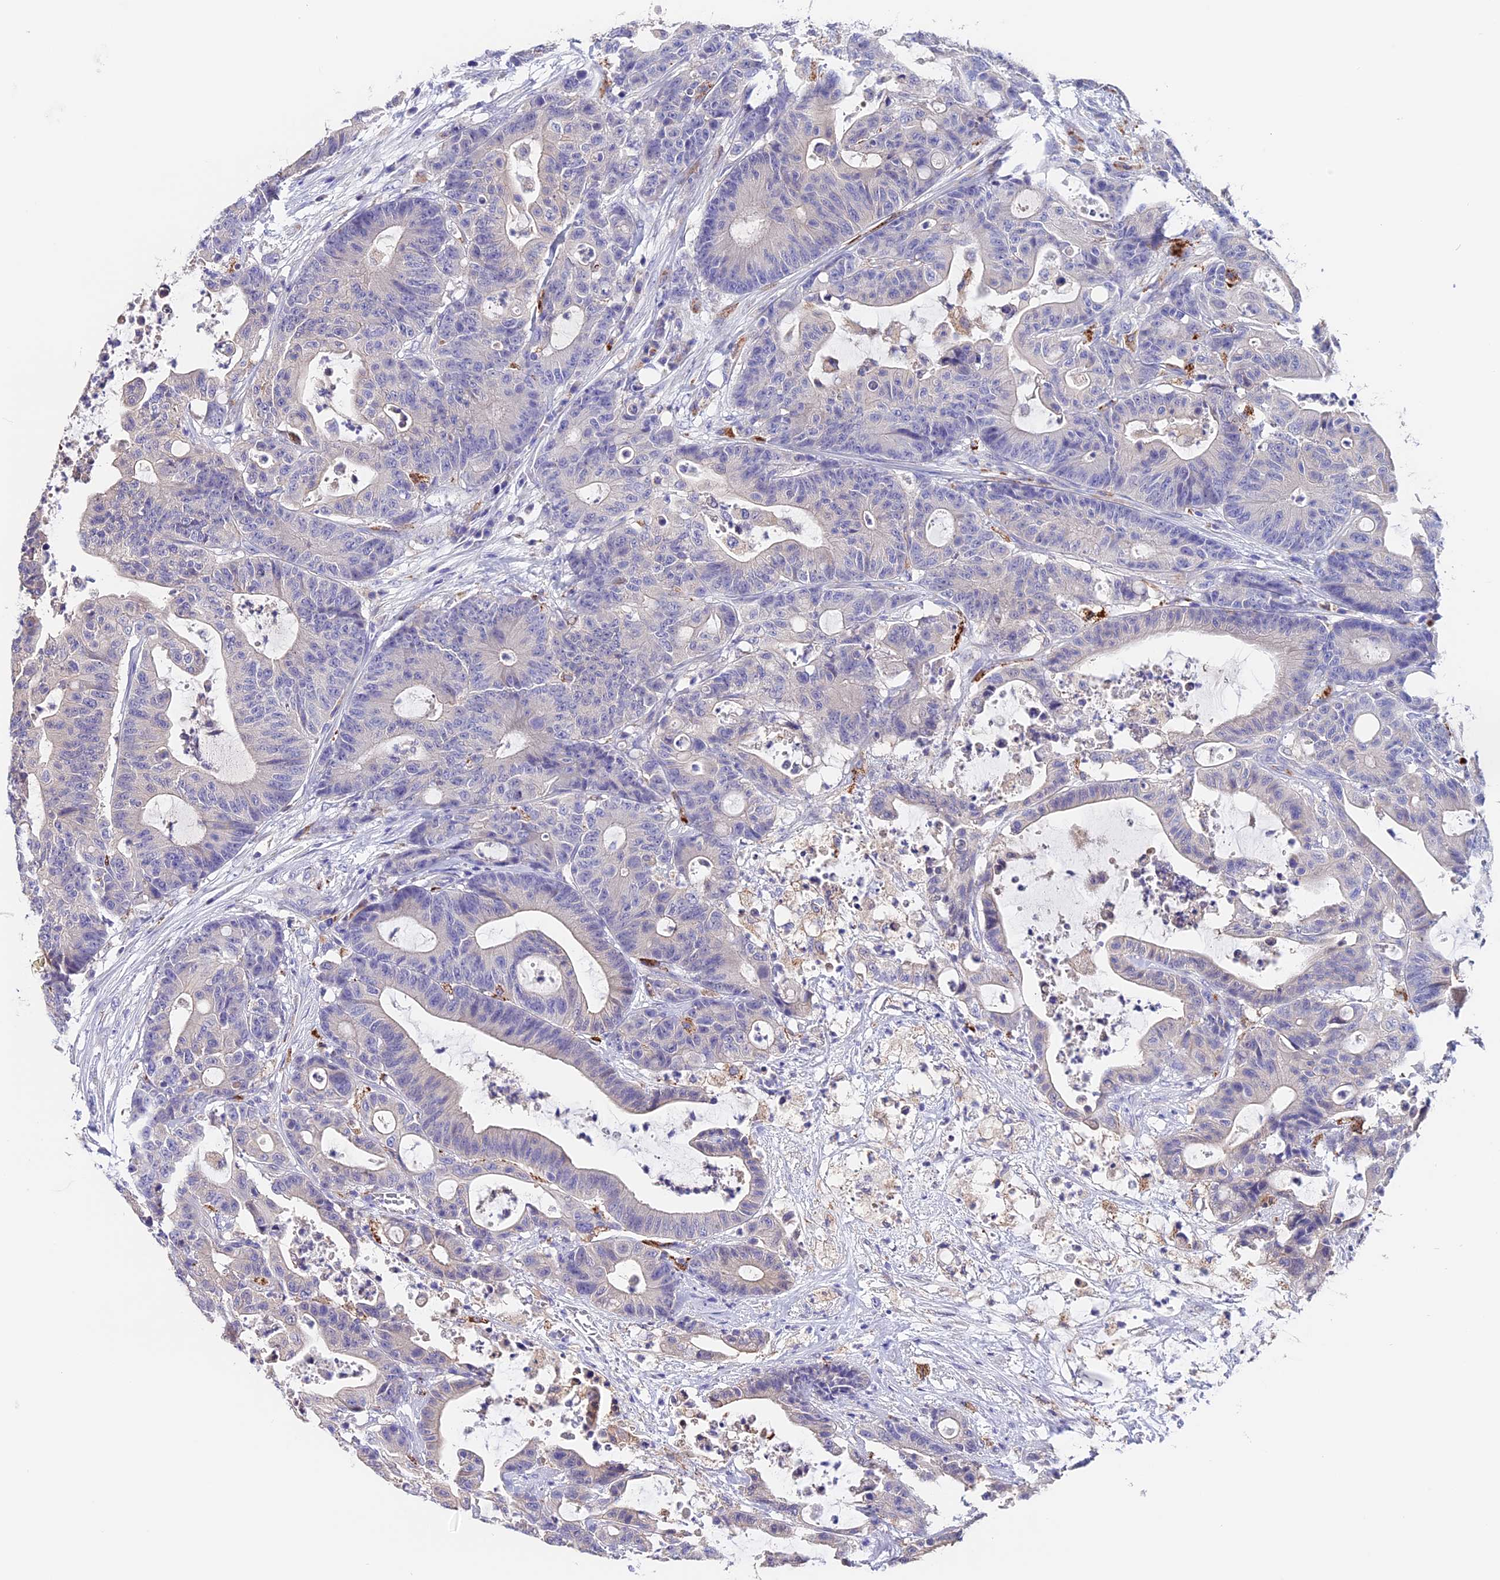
{"staining": {"intensity": "negative", "quantity": "none", "location": "none"}, "tissue": "colorectal cancer", "cell_type": "Tumor cells", "image_type": "cancer", "snomed": [{"axis": "morphology", "description": "Adenocarcinoma, NOS"}, {"axis": "topography", "description": "Colon"}], "caption": "The image reveals no significant expression in tumor cells of adenocarcinoma (colorectal). Nuclei are stained in blue.", "gene": "LYPD6", "patient": {"sex": "female", "age": 84}}